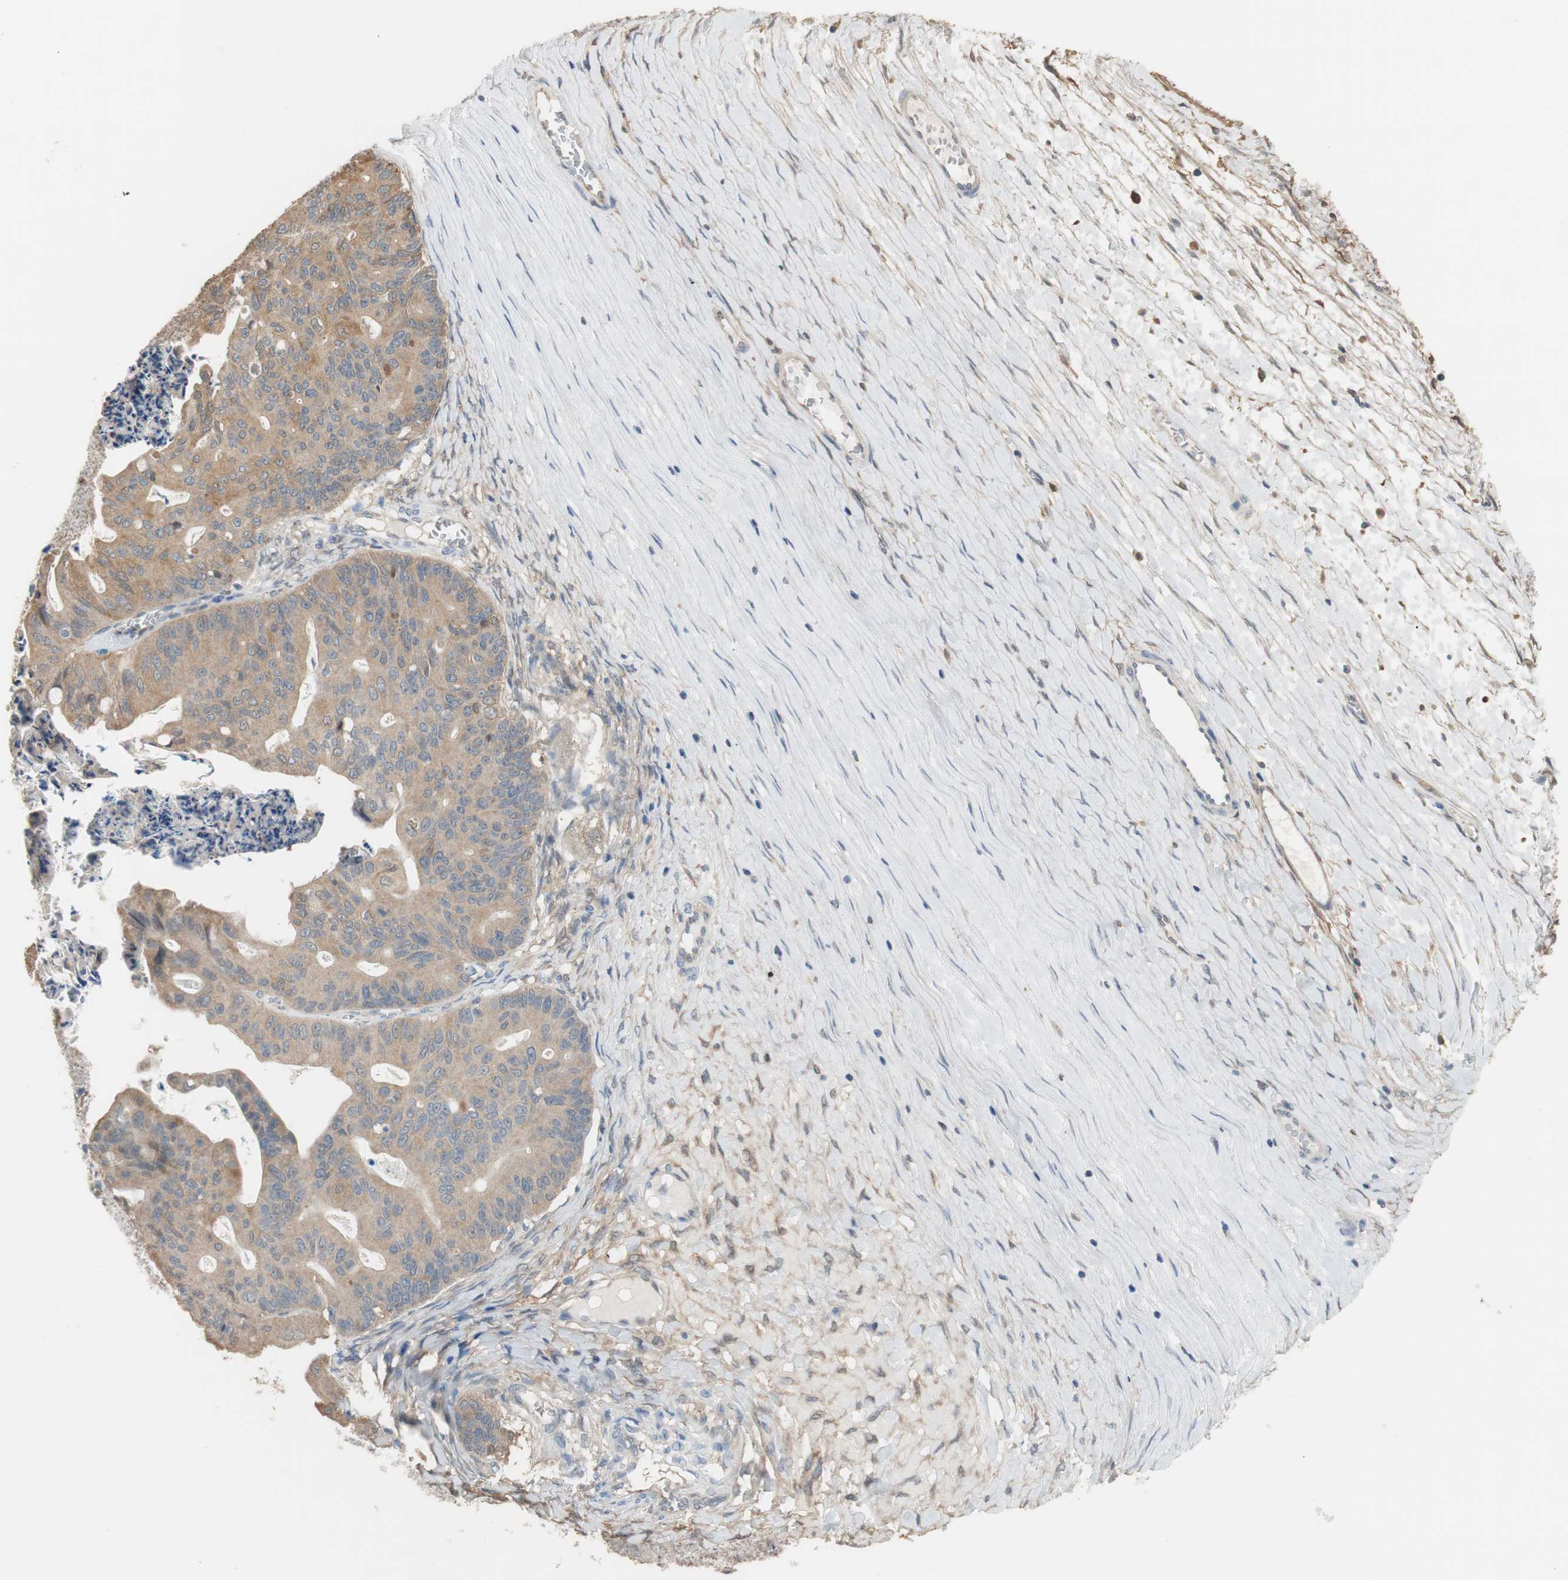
{"staining": {"intensity": "moderate", "quantity": ">75%", "location": "cytoplasmic/membranous"}, "tissue": "ovarian cancer", "cell_type": "Tumor cells", "image_type": "cancer", "snomed": [{"axis": "morphology", "description": "Cystadenocarcinoma, mucinous, NOS"}, {"axis": "topography", "description": "Ovary"}], "caption": "Protein staining of mucinous cystadenocarcinoma (ovarian) tissue shows moderate cytoplasmic/membranous expression in approximately >75% of tumor cells. Nuclei are stained in blue.", "gene": "ALDH1A2", "patient": {"sex": "female", "age": 37}}